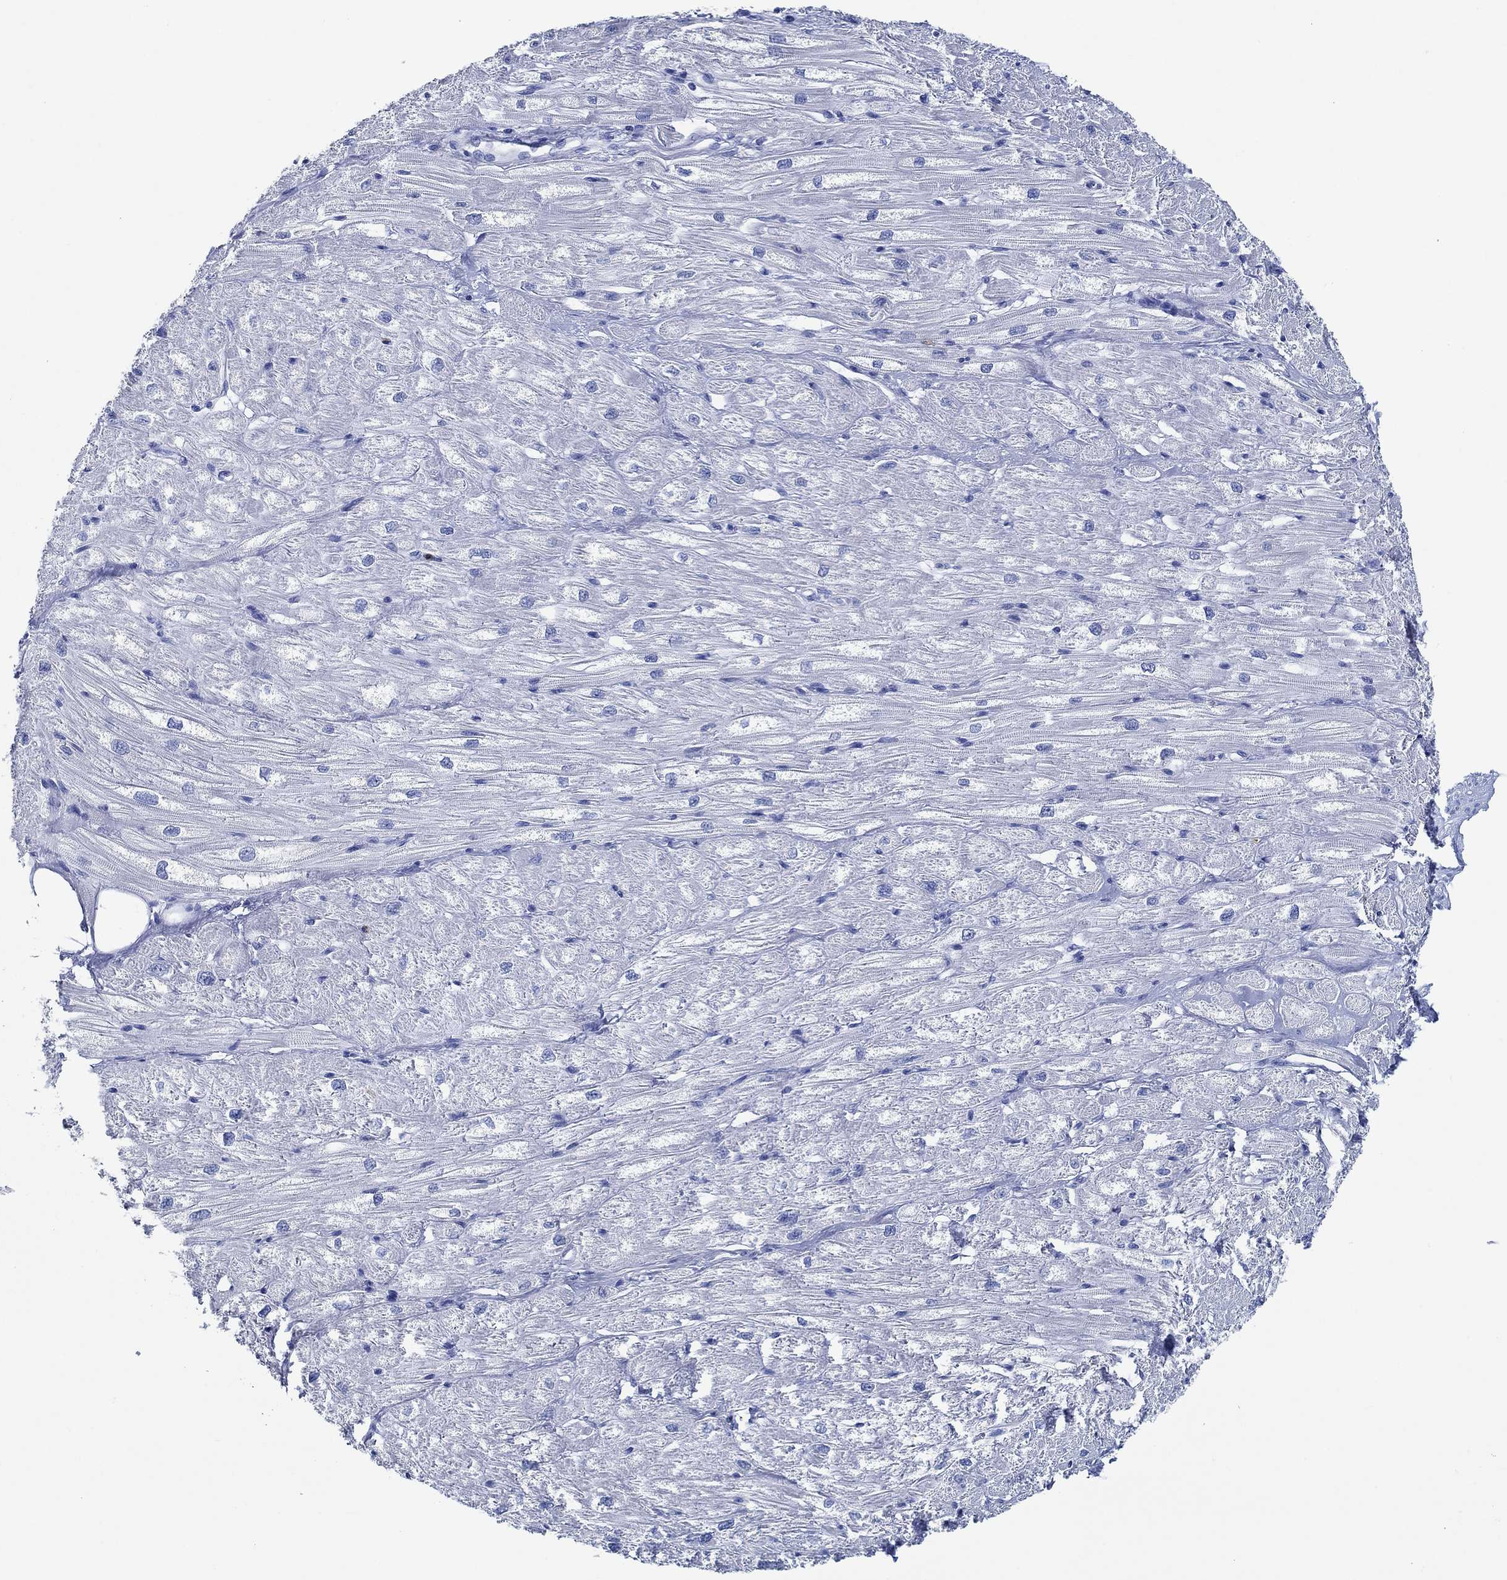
{"staining": {"intensity": "negative", "quantity": "none", "location": "none"}, "tissue": "heart muscle", "cell_type": "Cardiomyocytes", "image_type": "normal", "snomed": [{"axis": "morphology", "description": "Normal tissue, NOS"}, {"axis": "topography", "description": "Heart"}], "caption": "A high-resolution histopathology image shows IHC staining of normal heart muscle, which demonstrates no significant expression in cardiomyocytes. Nuclei are stained in blue.", "gene": "ZNF671", "patient": {"sex": "male", "age": 57}}